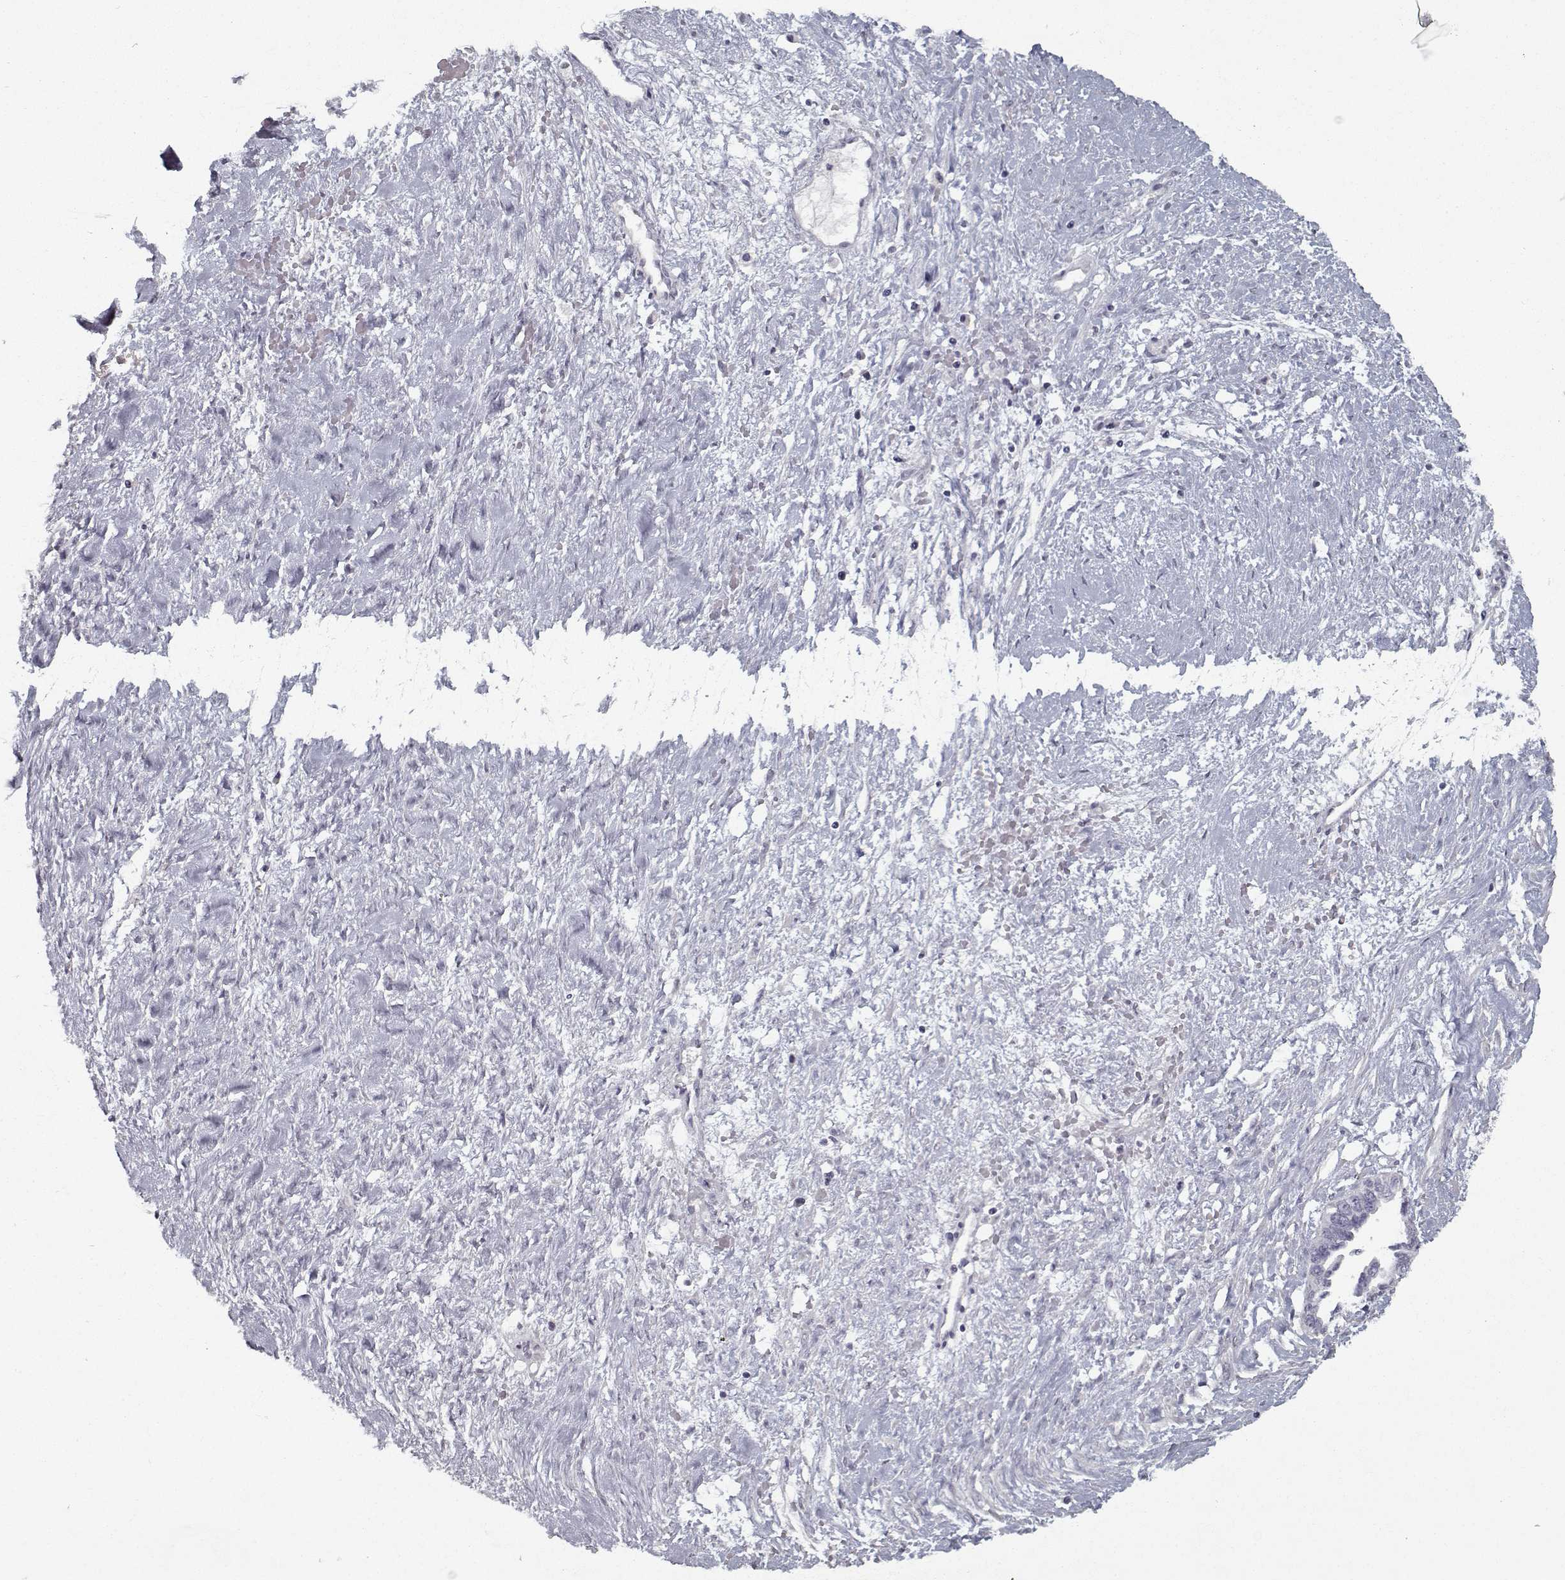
{"staining": {"intensity": "negative", "quantity": "none", "location": "none"}, "tissue": "ovarian cancer", "cell_type": "Tumor cells", "image_type": "cancer", "snomed": [{"axis": "morphology", "description": "Cystadenocarcinoma, serous, NOS"}, {"axis": "topography", "description": "Ovary"}], "caption": "The photomicrograph displays no significant staining in tumor cells of ovarian serous cystadenocarcinoma.", "gene": "GAD2", "patient": {"sex": "female", "age": 69}}